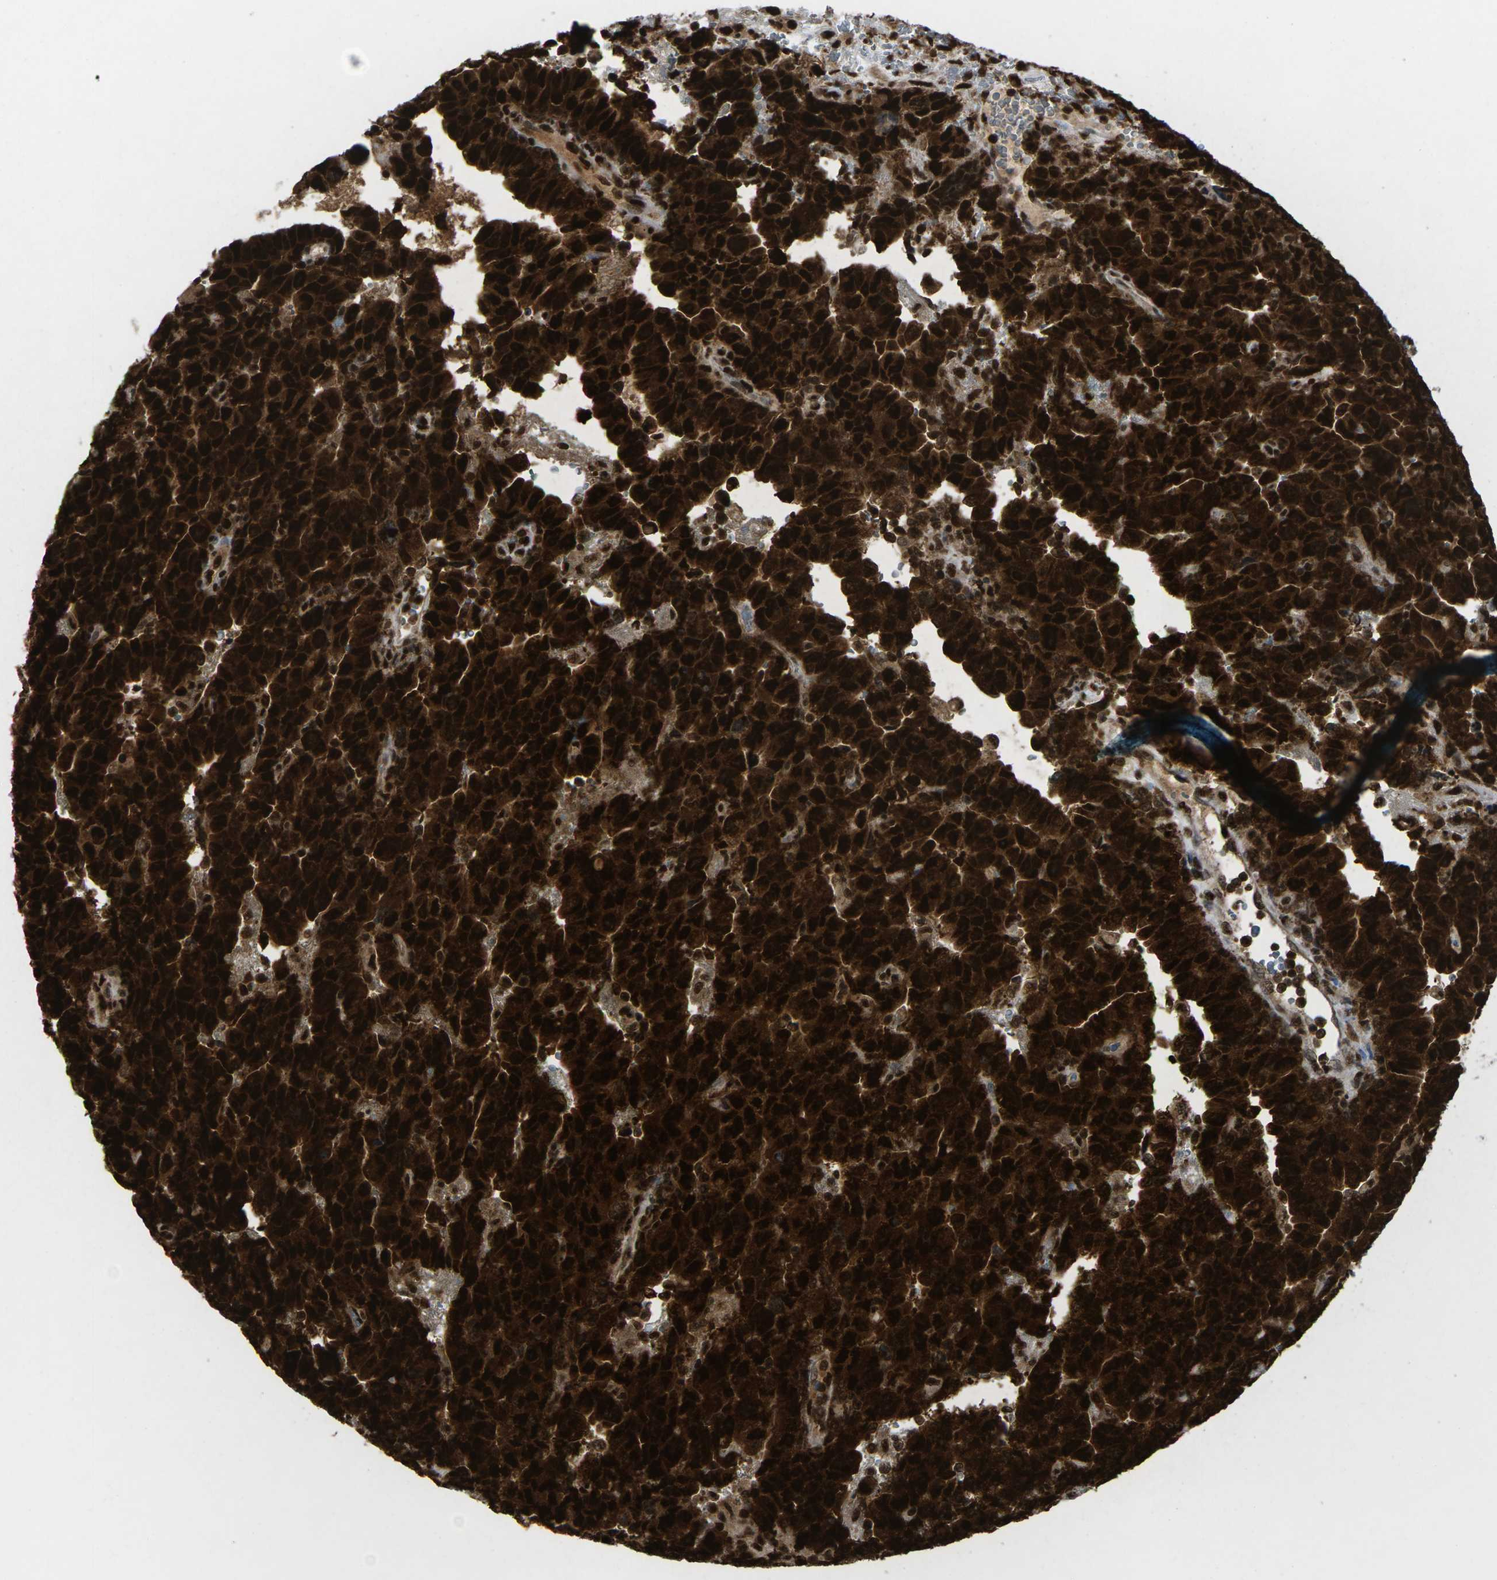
{"staining": {"intensity": "strong", "quantity": ">75%", "location": "cytoplasmic/membranous,nuclear"}, "tissue": "testis cancer", "cell_type": "Tumor cells", "image_type": "cancer", "snomed": [{"axis": "morphology", "description": "Carcinoma, Embryonal, NOS"}, {"axis": "topography", "description": "Testis"}], "caption": "Human embryonal carcinoma (testis) stained for a protein (brown) exhibits strong cytoplasmic/membranous and nuclear positive expression in approximately >75% of tumor cells.", "gene": "MAGOH", "patient": {"sex": "male", "age": 28}}